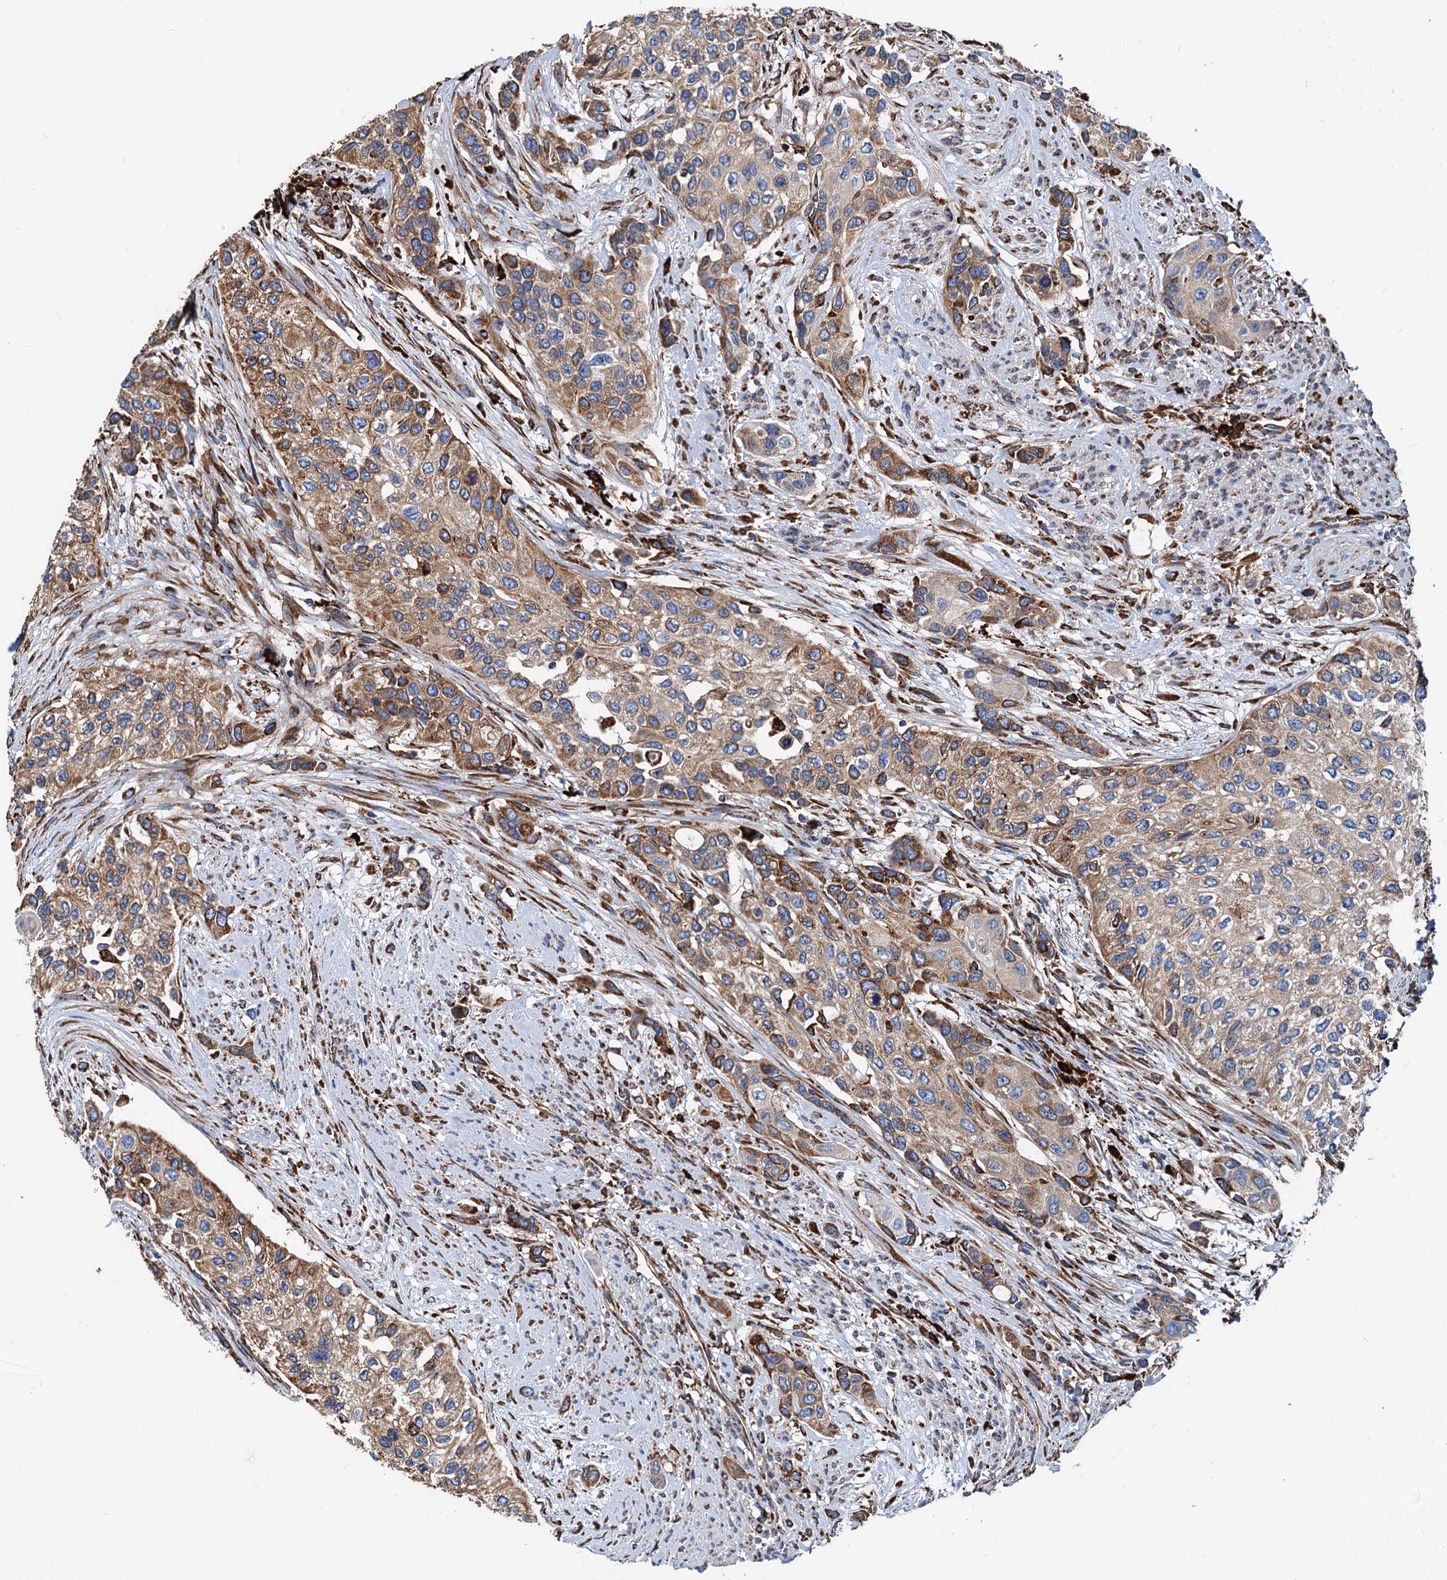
{"staining": {"intensity": "moderate", "quantity": ">75%", "location": "cytoplasmic/membranous"}, "tissue": "urothelial cancer", "cell_type": "Tumor cells", "image_type": "cancer", "snomed": [{"axis": "morphology", "description": "Normal tissue, NOS"}, {"axis": "morphology", "description": "Urothelial carcinoma, High grade"}, {"axis": "topography", "description": "Vascular tissue"}, {"axis": "topography", "description": "Urinary bladder"}], "caption": "Urothelial cancer tissue demonstrates moderate cytoplasmic/membranous positivity in about >75% of tumor cells Ihc stains the protein of interest in brown and the nuclei are stained blue.", "gene": "HSPA5", "patient": {"sex": "female", "age": 56}}